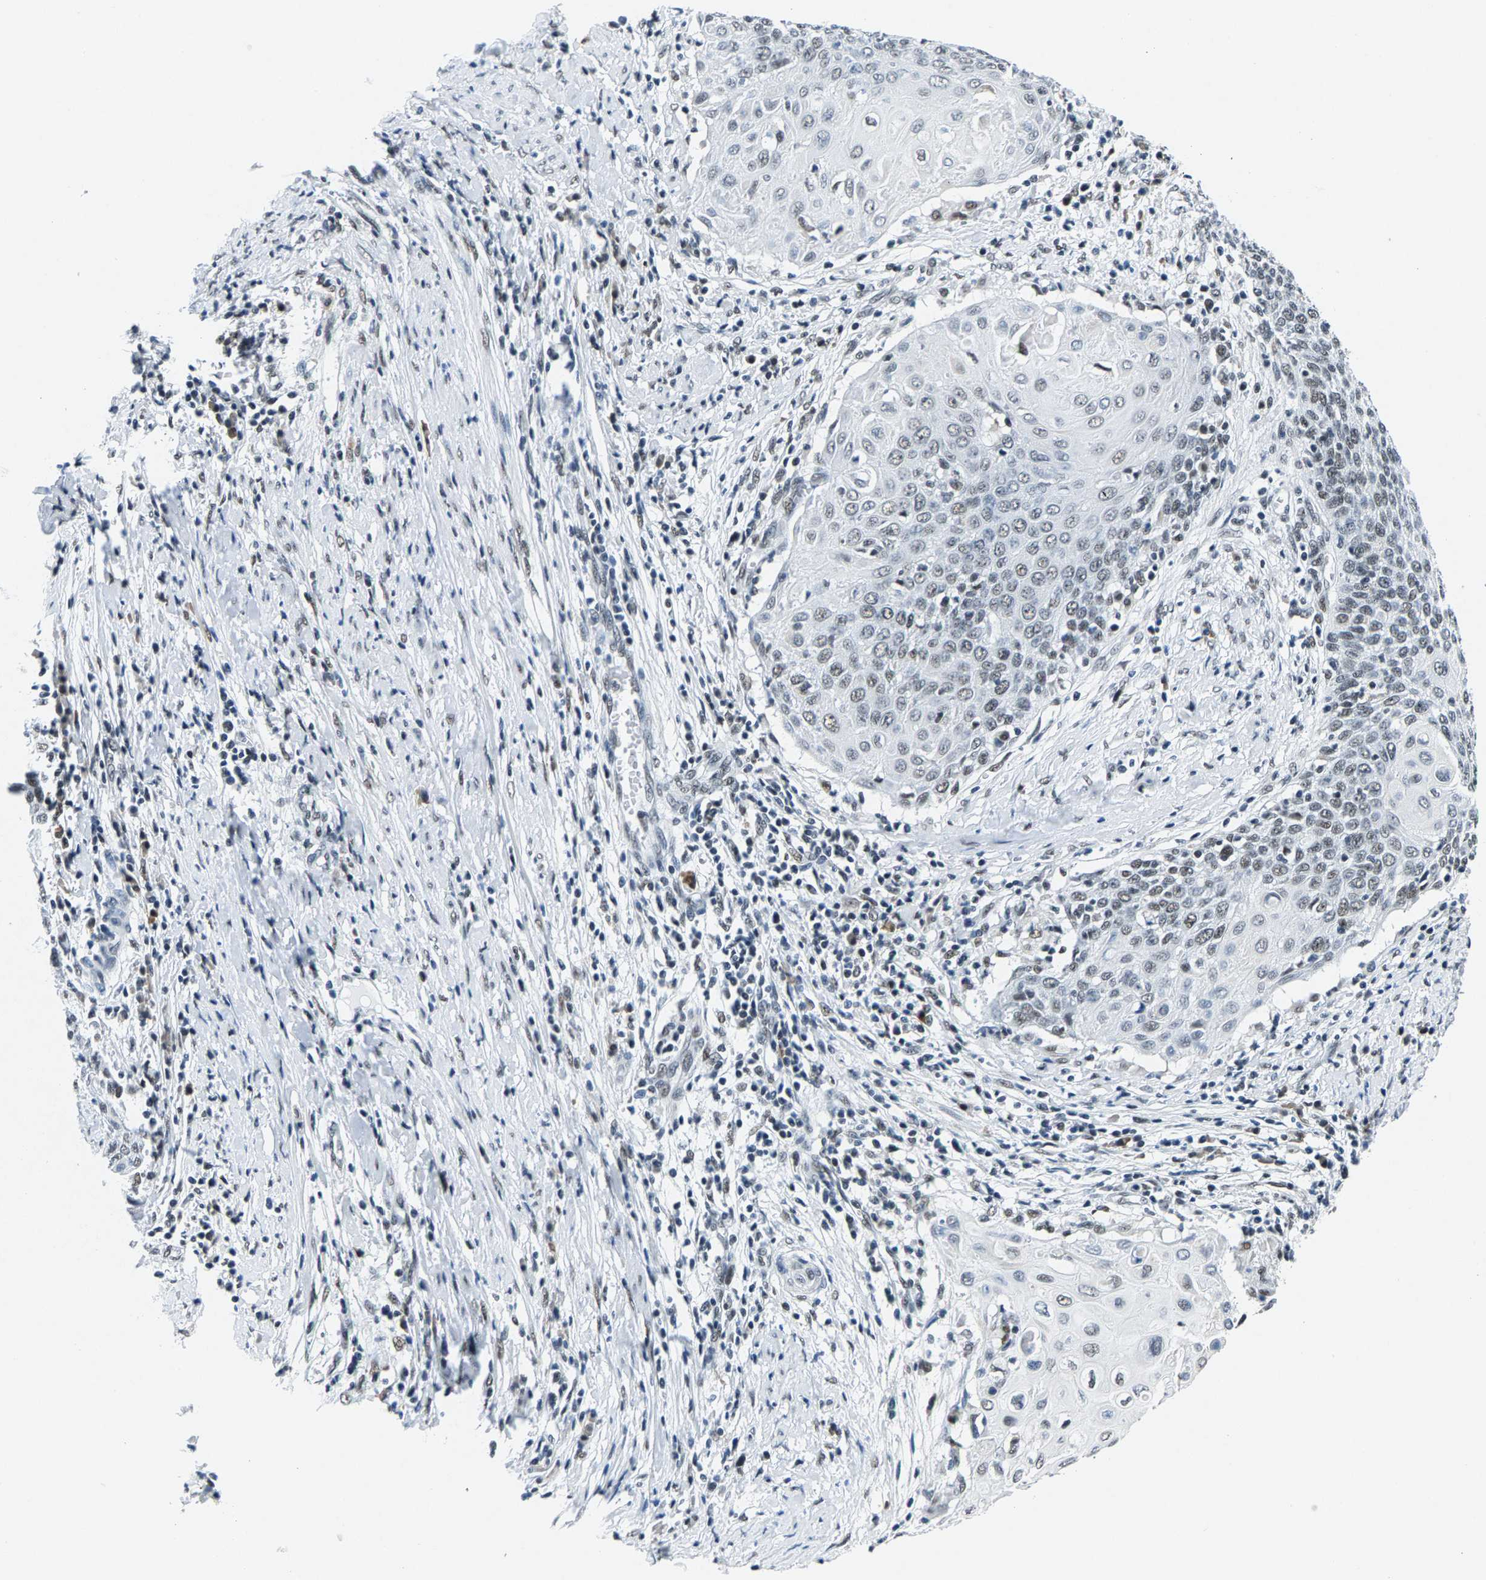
{"staining": {"intensity": "weak", "quantity": "25%-75%", "location": "nuclear"}, "tissue": "cervical cancer", "cell_type": "Tumor cells", "image_type": "cancer", "snomed": [{"axis": "morphology", "description": "Squamous cell carcinoma, NOS"}, {"axis": "topography", "description": "Cervix"}], "caption": "Immunohistochemical staining of human cervical squamous cell carcinoma reveals low levels of weak nuclear expression in about 25%-75% of tumor cells. The protein is stained brown, and the nuclei are stained in blue (DAB IHC with brightfield microscopy, high magnification).", "gene": "ATF2", "patient": {"sex": "female", "age": 39}}